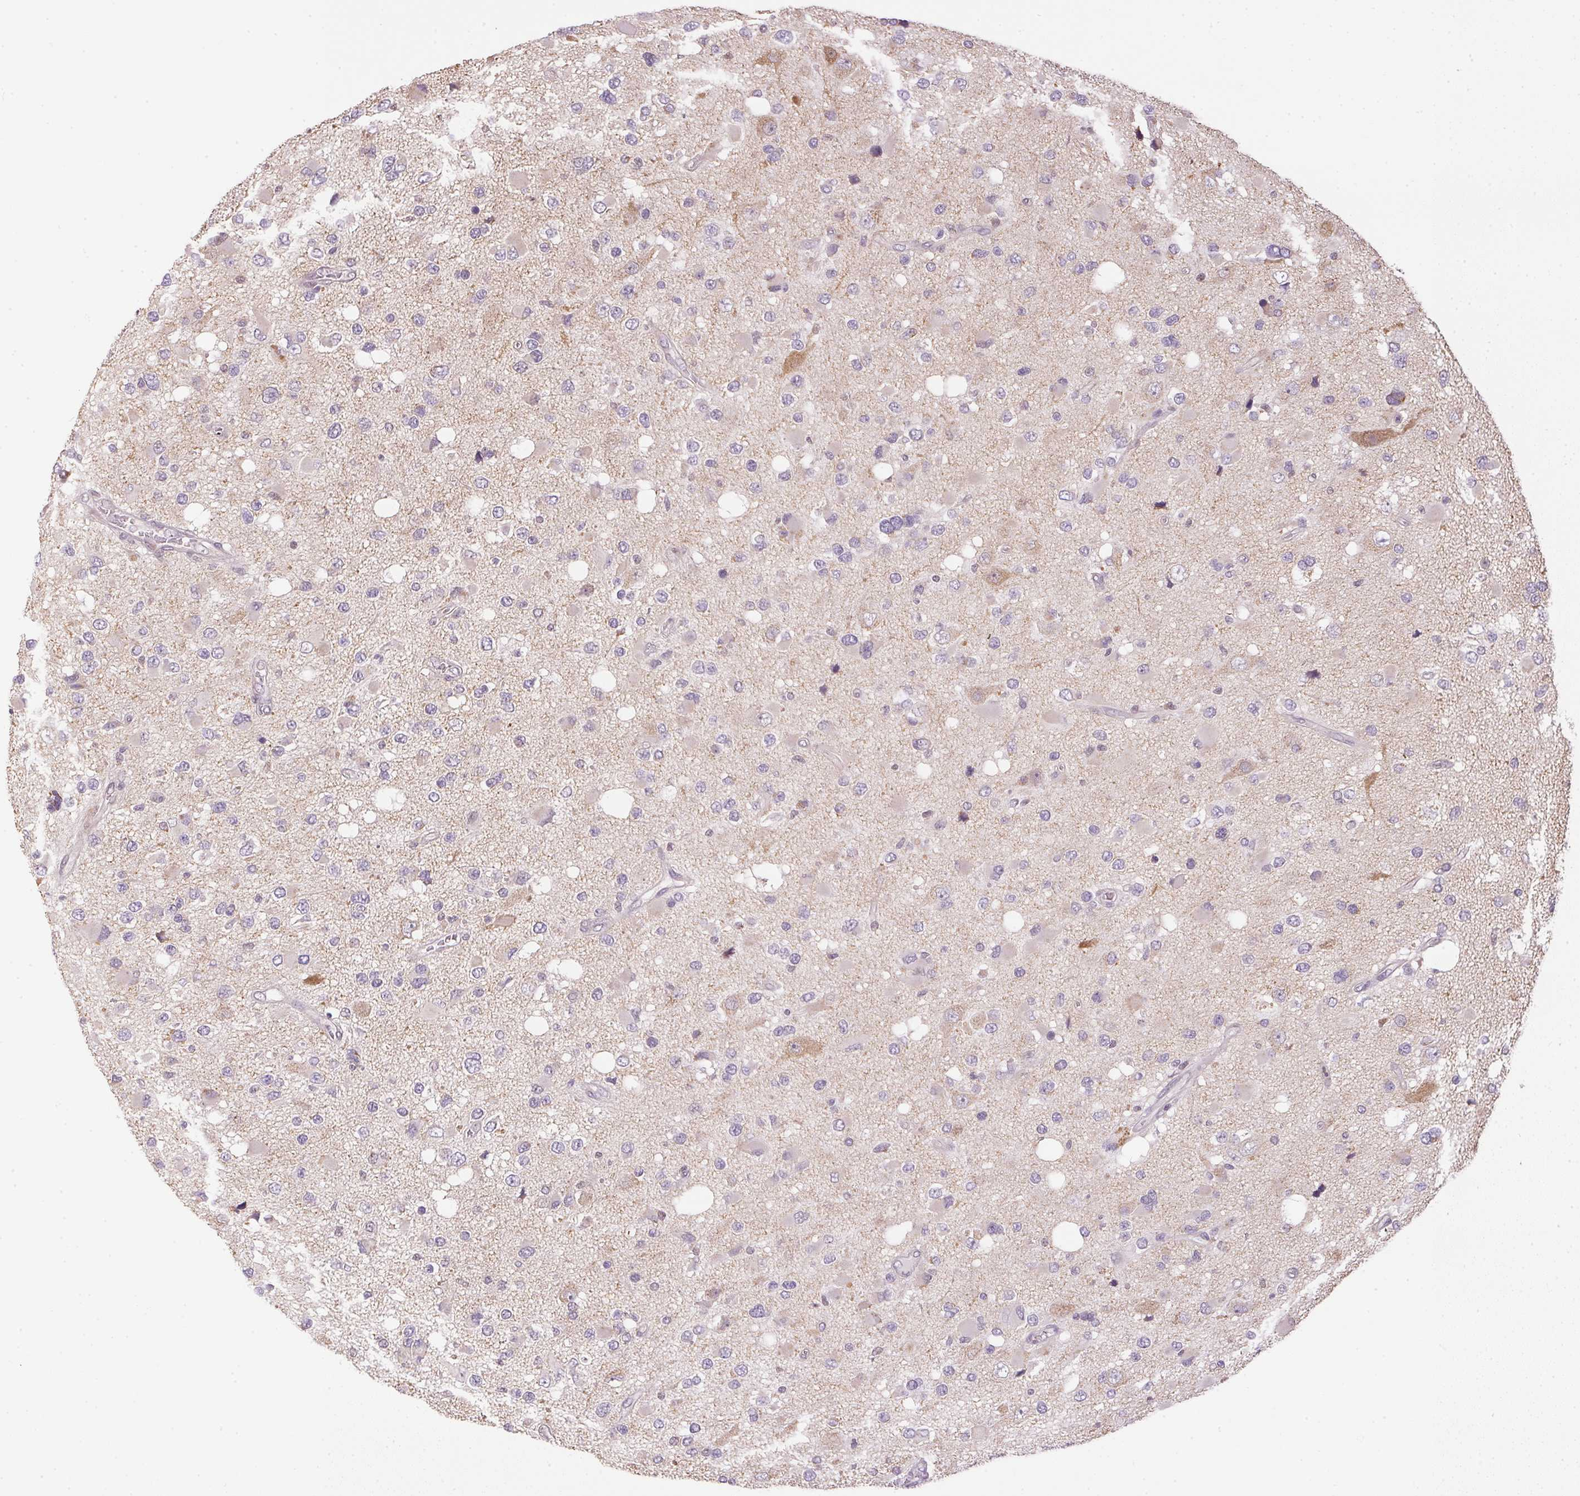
{"staining": {"intensity": "negative", "quantity": "none", "location": "none"}, "tissue": "glioma", "cell_type": "Tumor cells", "image_type": "cancer", "snomed": [{"axis": "morphology", "description": "Glioma, malignant, High grade"}, {"axis": "topography", "description": "Brain"}], "caption": "This is a image of immunohistochemistry (IHC) staining of malignant high-grade glioma, which shows no positivity in tumor cells.", "gene": "SC5D", "patient": {"sex": "male", "age": 53}}